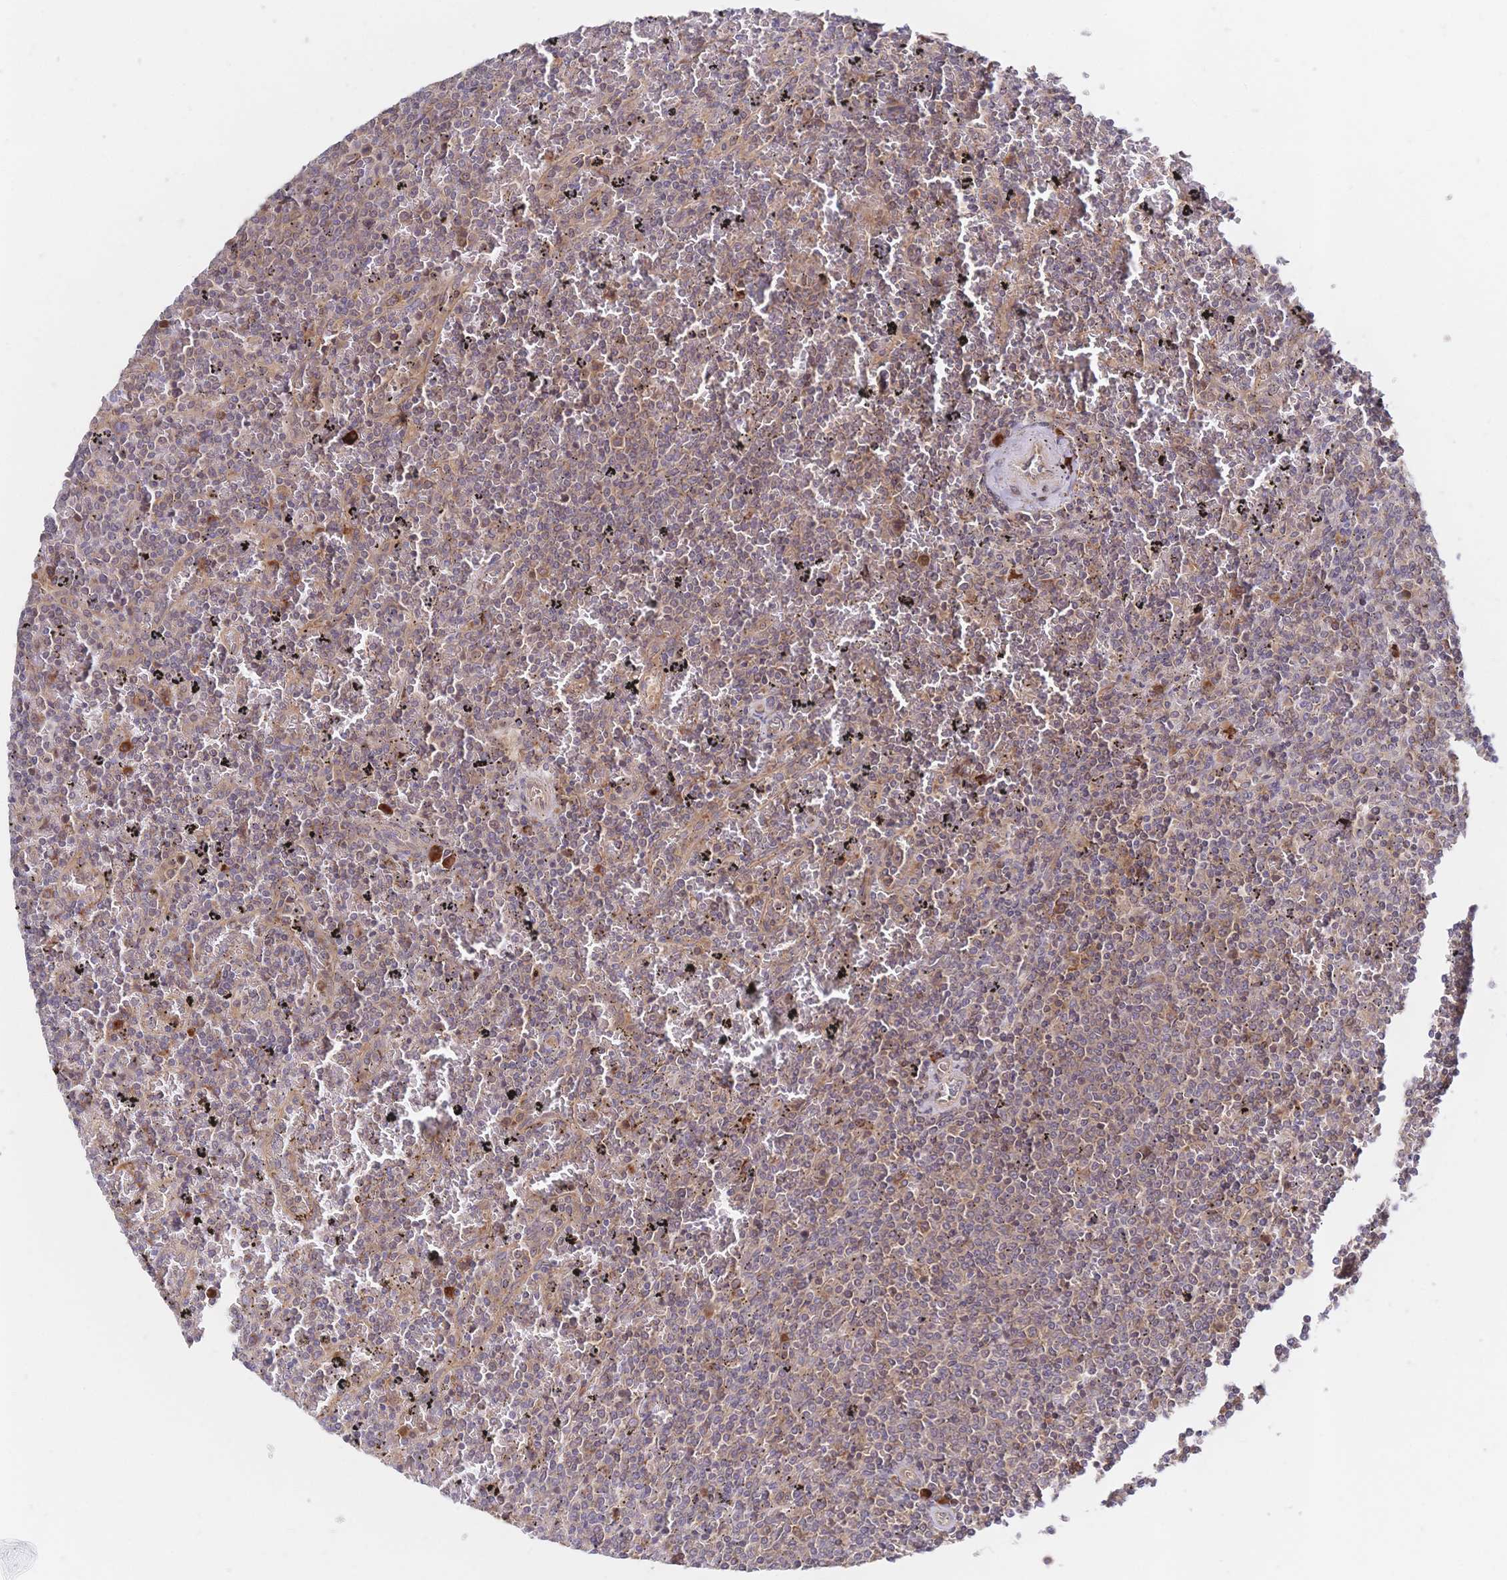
{"staining": {"intensity": "weak", "quantity": ">75%", "location": "cytoplasmic/membranous"}, "tissue": "lymphoma", "cell_type": "Tumor cells", "image_type": "cancer", "snomed": [{"axis": "morphology", "description": "Malignant lymphoma, non-Hodgkin's type, Low grade"}, {"axis": "topography", "description": "Spleen"}], "caption": "This is a micrograph of IHC staining of low-grade malignant lymphoma, non-Hodgkin's type, which shows weak positivity in the cytoplasmic/membranous of tumor cells.", "gene": "LMO4", "patient": {"sex": "female", "age": 77}}